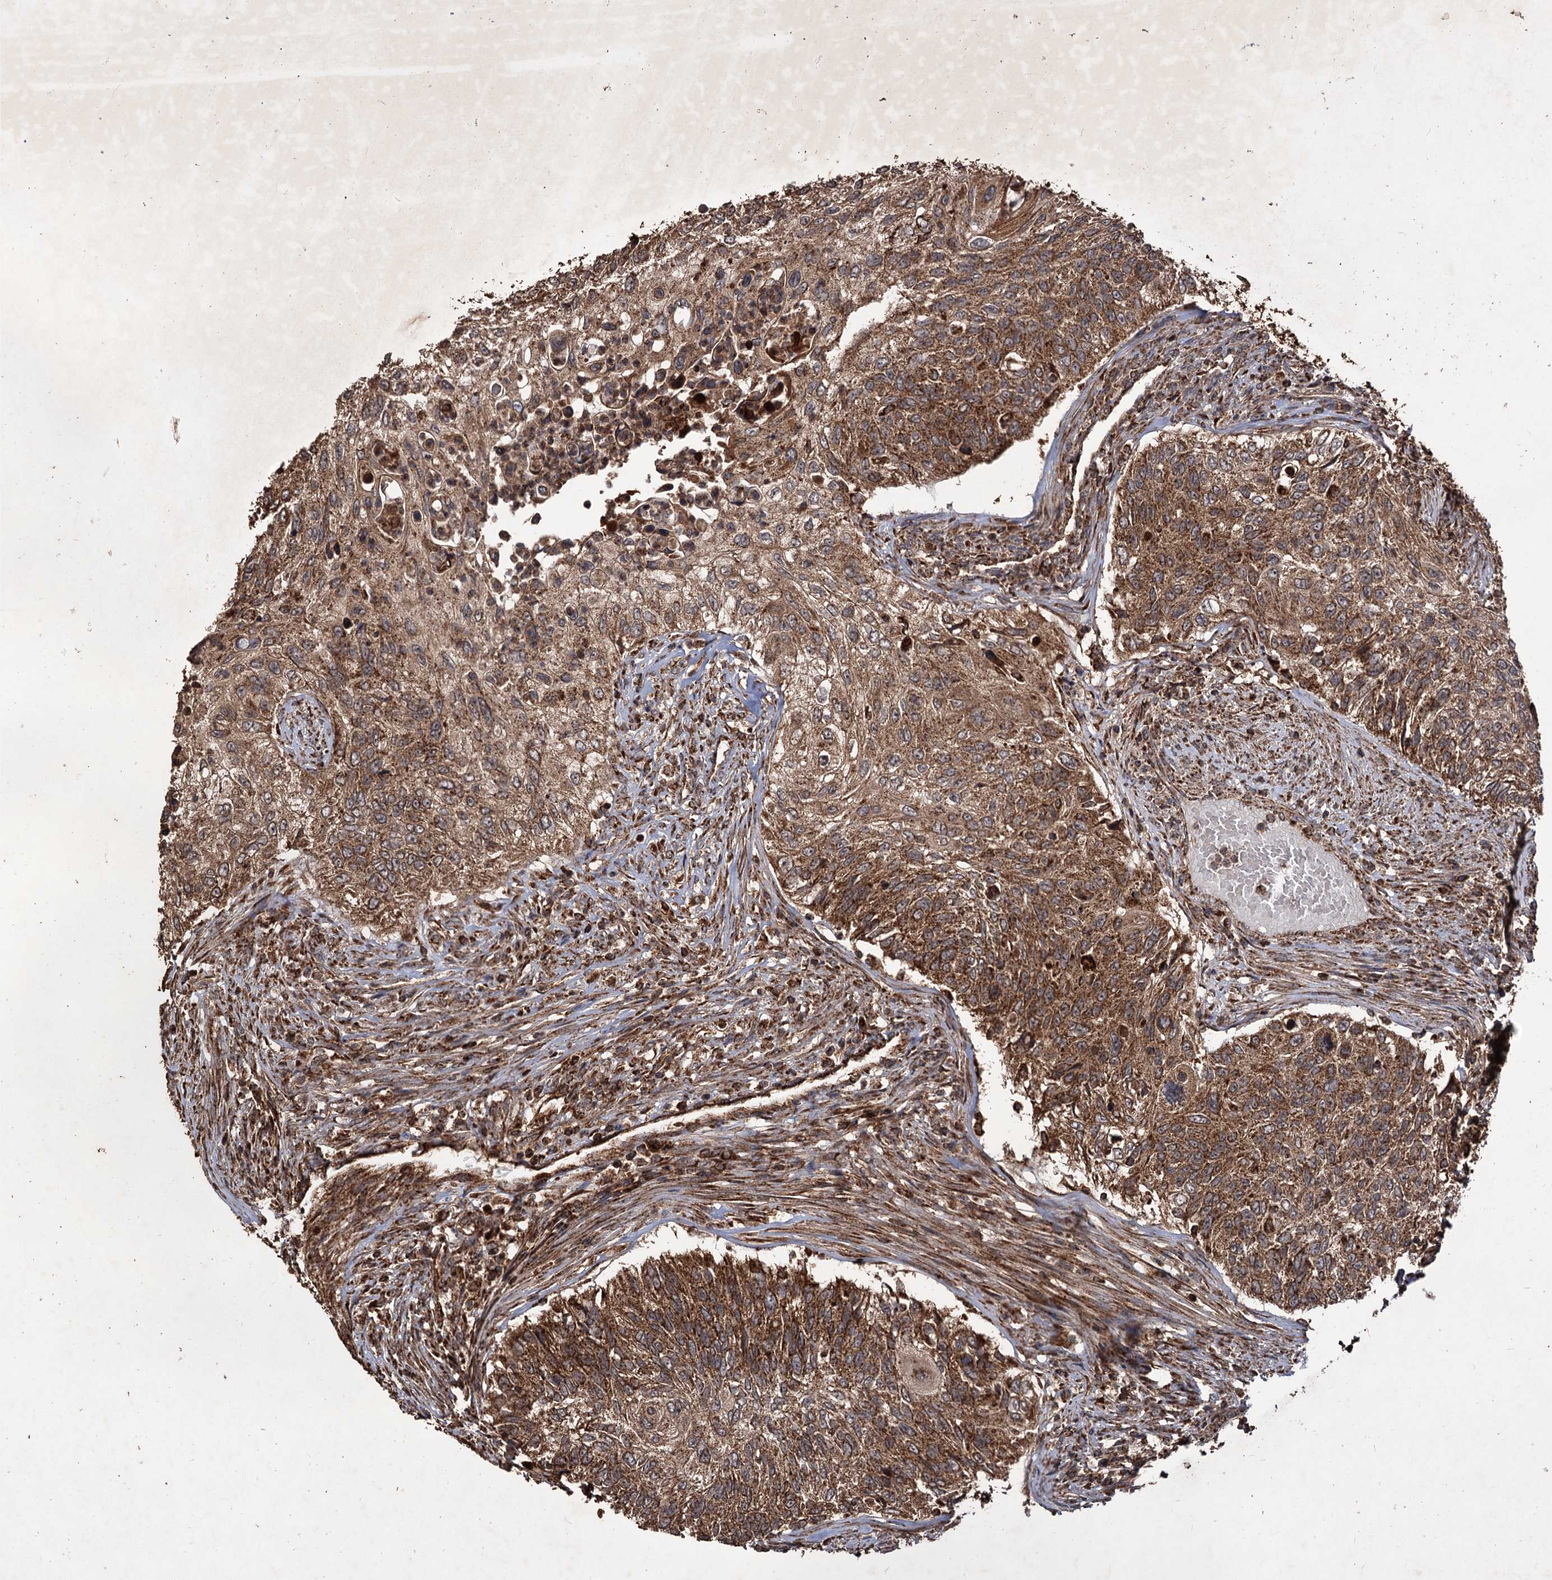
{"staining": {"intensity": "moderate", "quantity": ">75%", "location": "cytoplasmic/membranous"}, "tissue": "urothelial cancer", "cell_type": "Tumor cells", "image_type": "cancer", "snomed": [{"axis": "morphology", "description": "Urothelial carcinoma, High grade"}, {"axis": "topography", "description": "Urinary bladder"}], "caption": "IHC (DAB (3,3'-diaminobenzidine)) staining of human urothelial cancer demonstrates moderate cytoplasmic/membranous protein positivity in approximately >75% of tumor cells.", "gene": "IPO4", "patient": {"sex": "female", "age": 60}}